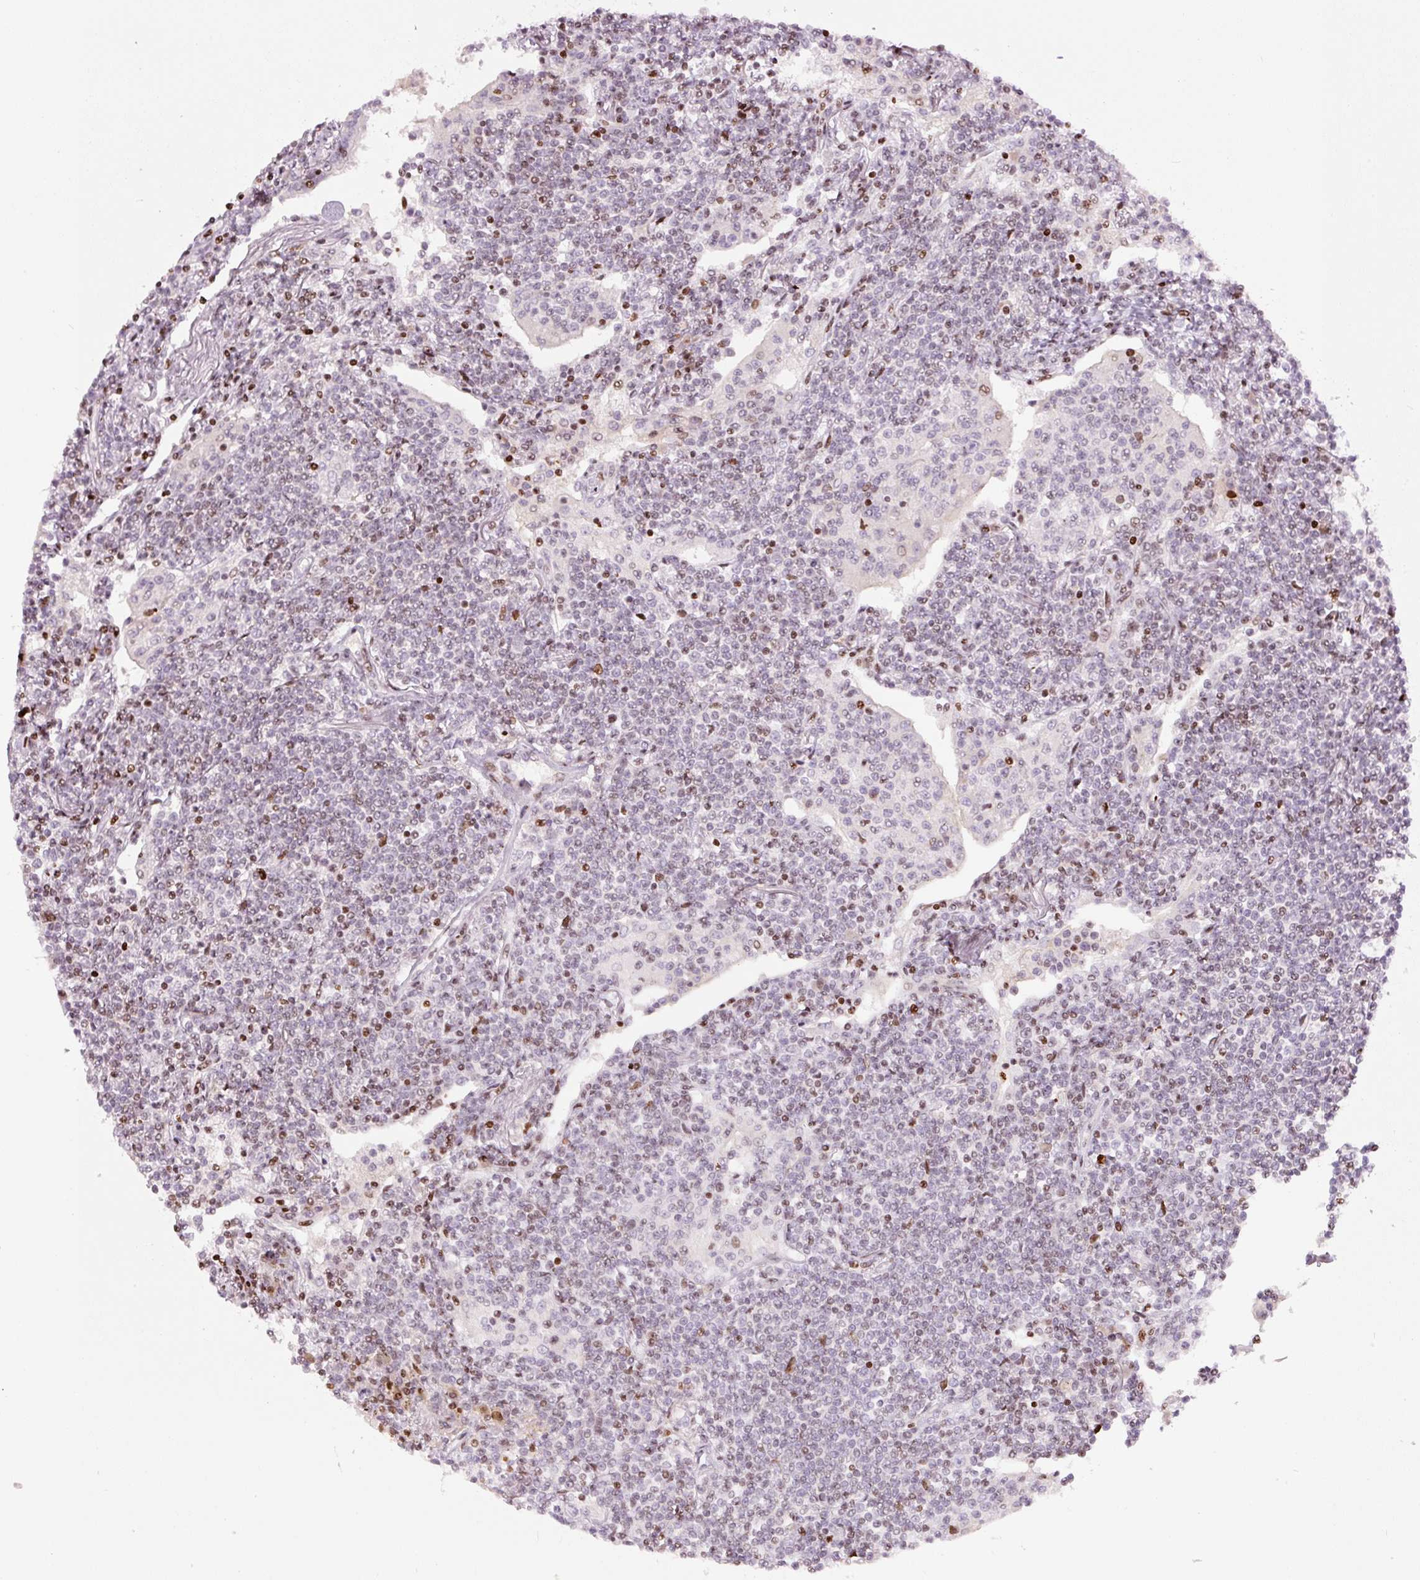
{"staining": {"intensity": "moderate", "quantity": "25%-75%", "location": "nuclear"}, "tissue": "lymphoma", "cell_type": "Tumor cells", "image_type": "cancer", "snomed": [{"axis": "morphology", "description": "Malignant lymphoma, non-Hodgkin's type, Low grade"}, {"axis": "topography", "description": "Lung"}], "caption": "Protein positivity by immunohistochemistry shows moderate nuclear positivity in approximately 25%-75% of tumor cells in low-grade malignant lymphoma, non-Hodgkin's type.", "gene": "TMEM177", "patient": {"sex": "female", "age": 71}}